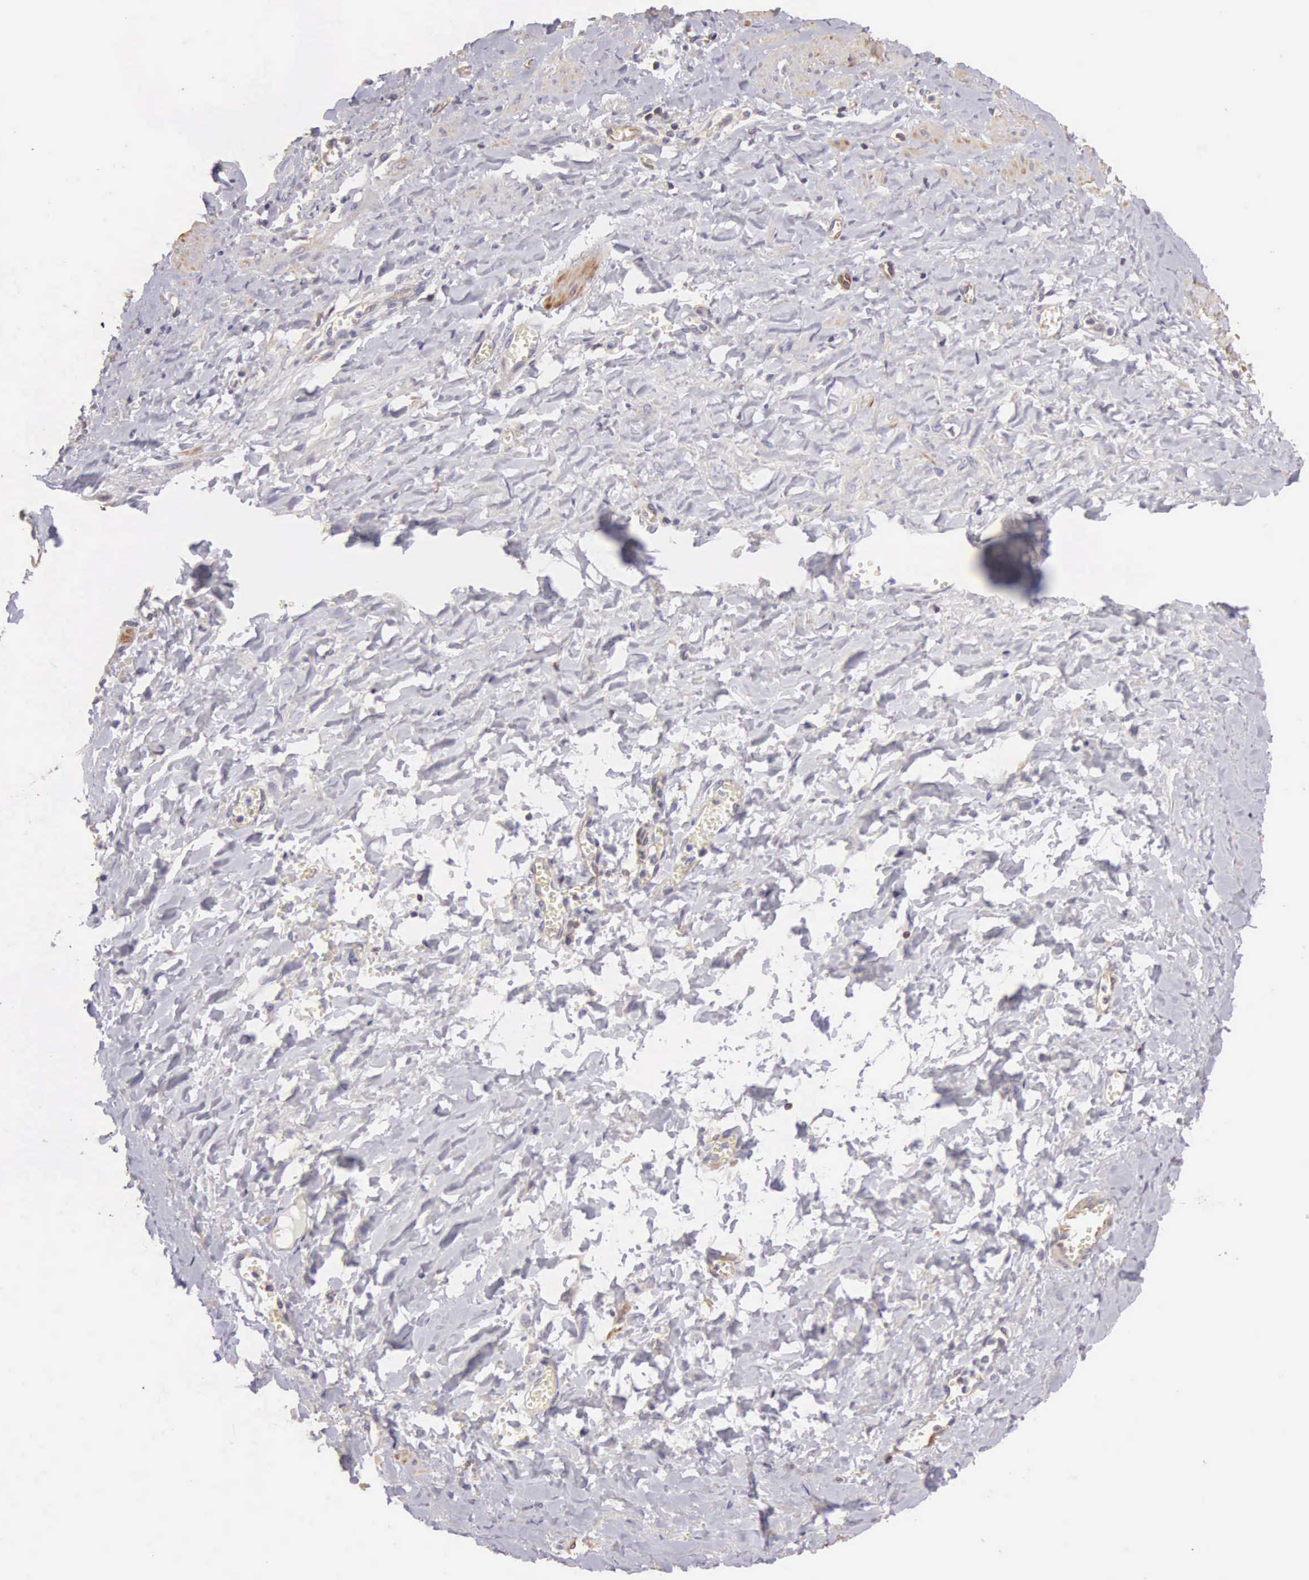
{"staining": {"intensity": "weak", "quantity": "25%-75%", "location": "cytoplasmic/membranous"}, "tissue": "smooth muscle", "cell_type": "Smooth muscle cells", "image_type": "normal", "snomed": [{"axis": "morphology", "description": "Normal tissue, NOS"}, {"axis": "topography", "description": "Uterus"}], "caption": "Brown immunohistochemical staining in unremarkable smooth muscle demonstrates weak cytoplasmic/membranous expression in about 25%-75% of smooth muscle cells. (brown staining indicates protein expression, while blue staining denotes nuclei).", "gene": "OSBPL3", "patient": {"sex": "female", "age": 56}}